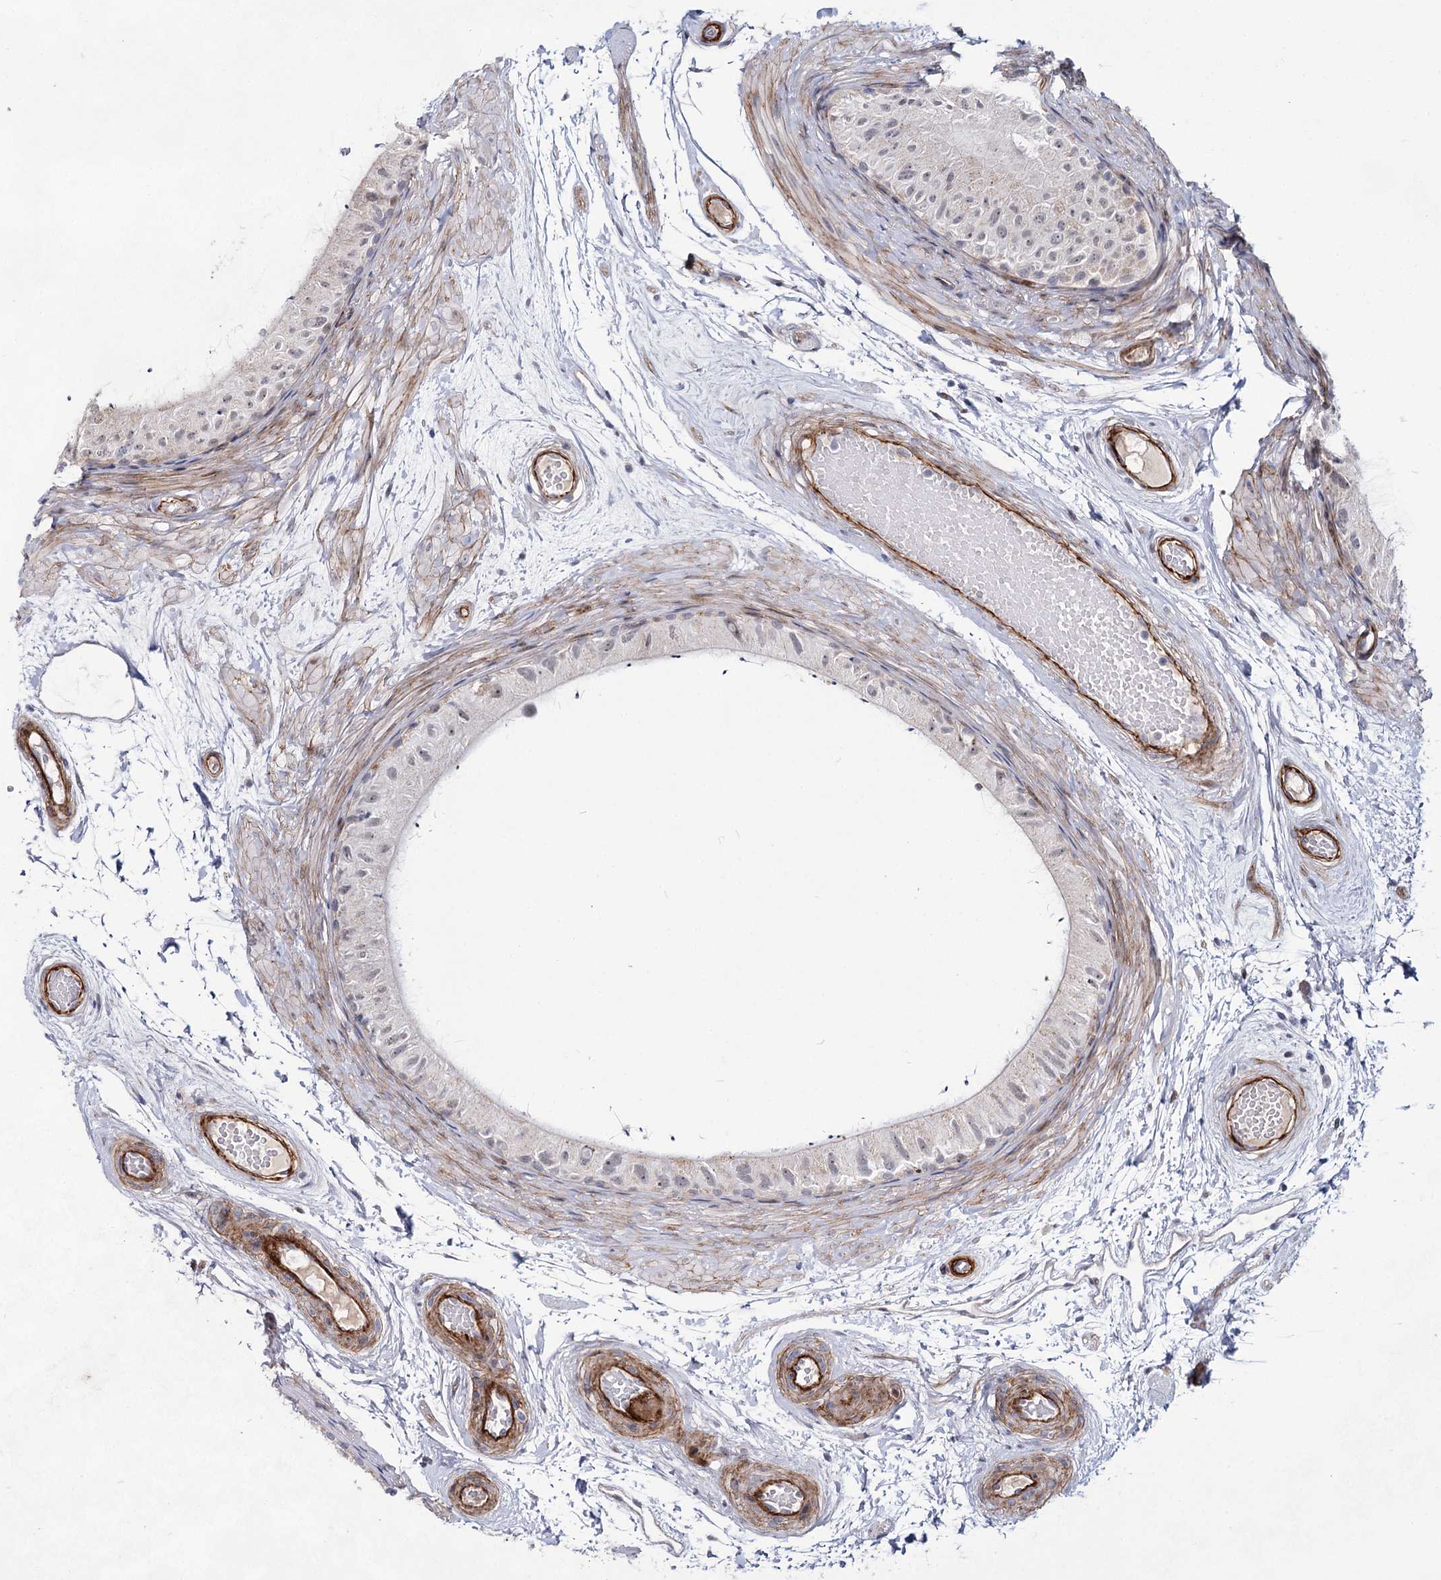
{"staining": {"intensity": "negative", "quantity": "none", "location": "none"}, "tissue": "epididymis", "cell_type": "Glandular cells", "image_type": "normal", "snomed": [{"axis": "morphology", "description": "Normal tissue, NOS"}, {"axis": "topography", "description": "Epididymis"}], "caption": "This is a image of IHC staining of benign epididymis, which shows no staining in glandular cells. Brightfield microscopy of immunohistochemistry (IHC) stained with DAB (3,3'-diaminobenzidine) (brown) and hematoxylin (blue), captured at high magnification.", "gene": "ATL2", "patient": {"sex": "male", "age": 50}}